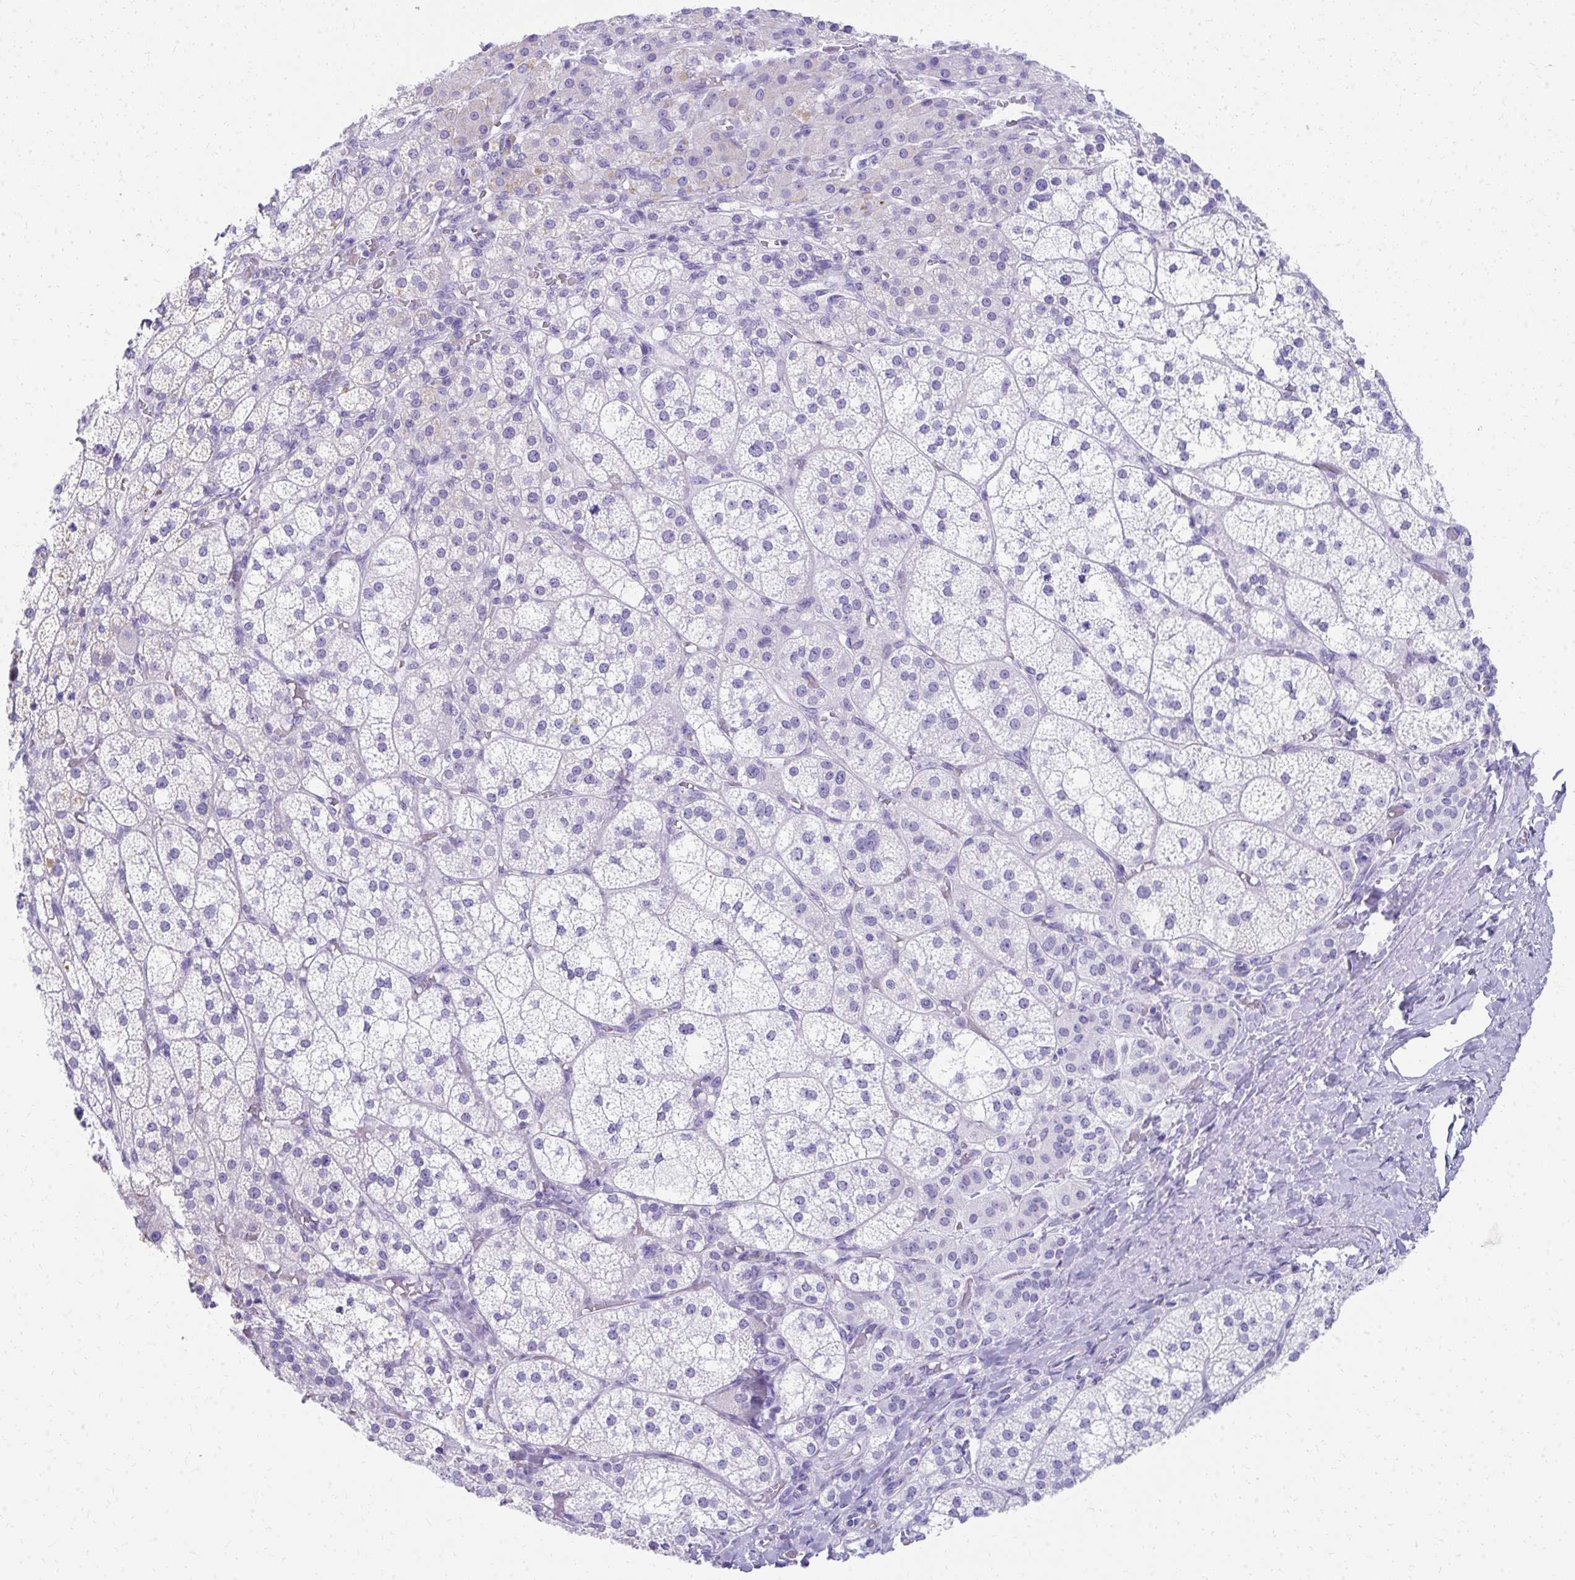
{"staining": {"intensity": "negative", "quantity": "none", "location": "none"}, "tissue": "adrenal gland", "cell_type": "Glandular cells", "image_type": "normal", "snomed": [{"axis": "morphology", "description": "Normal tissue, NOS"}, {"axis": "topography", "description": "Adrenal gland"}], "caption": "The micrograph shows no staining of glandular cells in benign adrenal gland. (Immunohistochemistry (ihc), brightfield microscopy, high magnification).", "gene": "SEC14L3", "patient": {"sex": "female", "age": 60}}